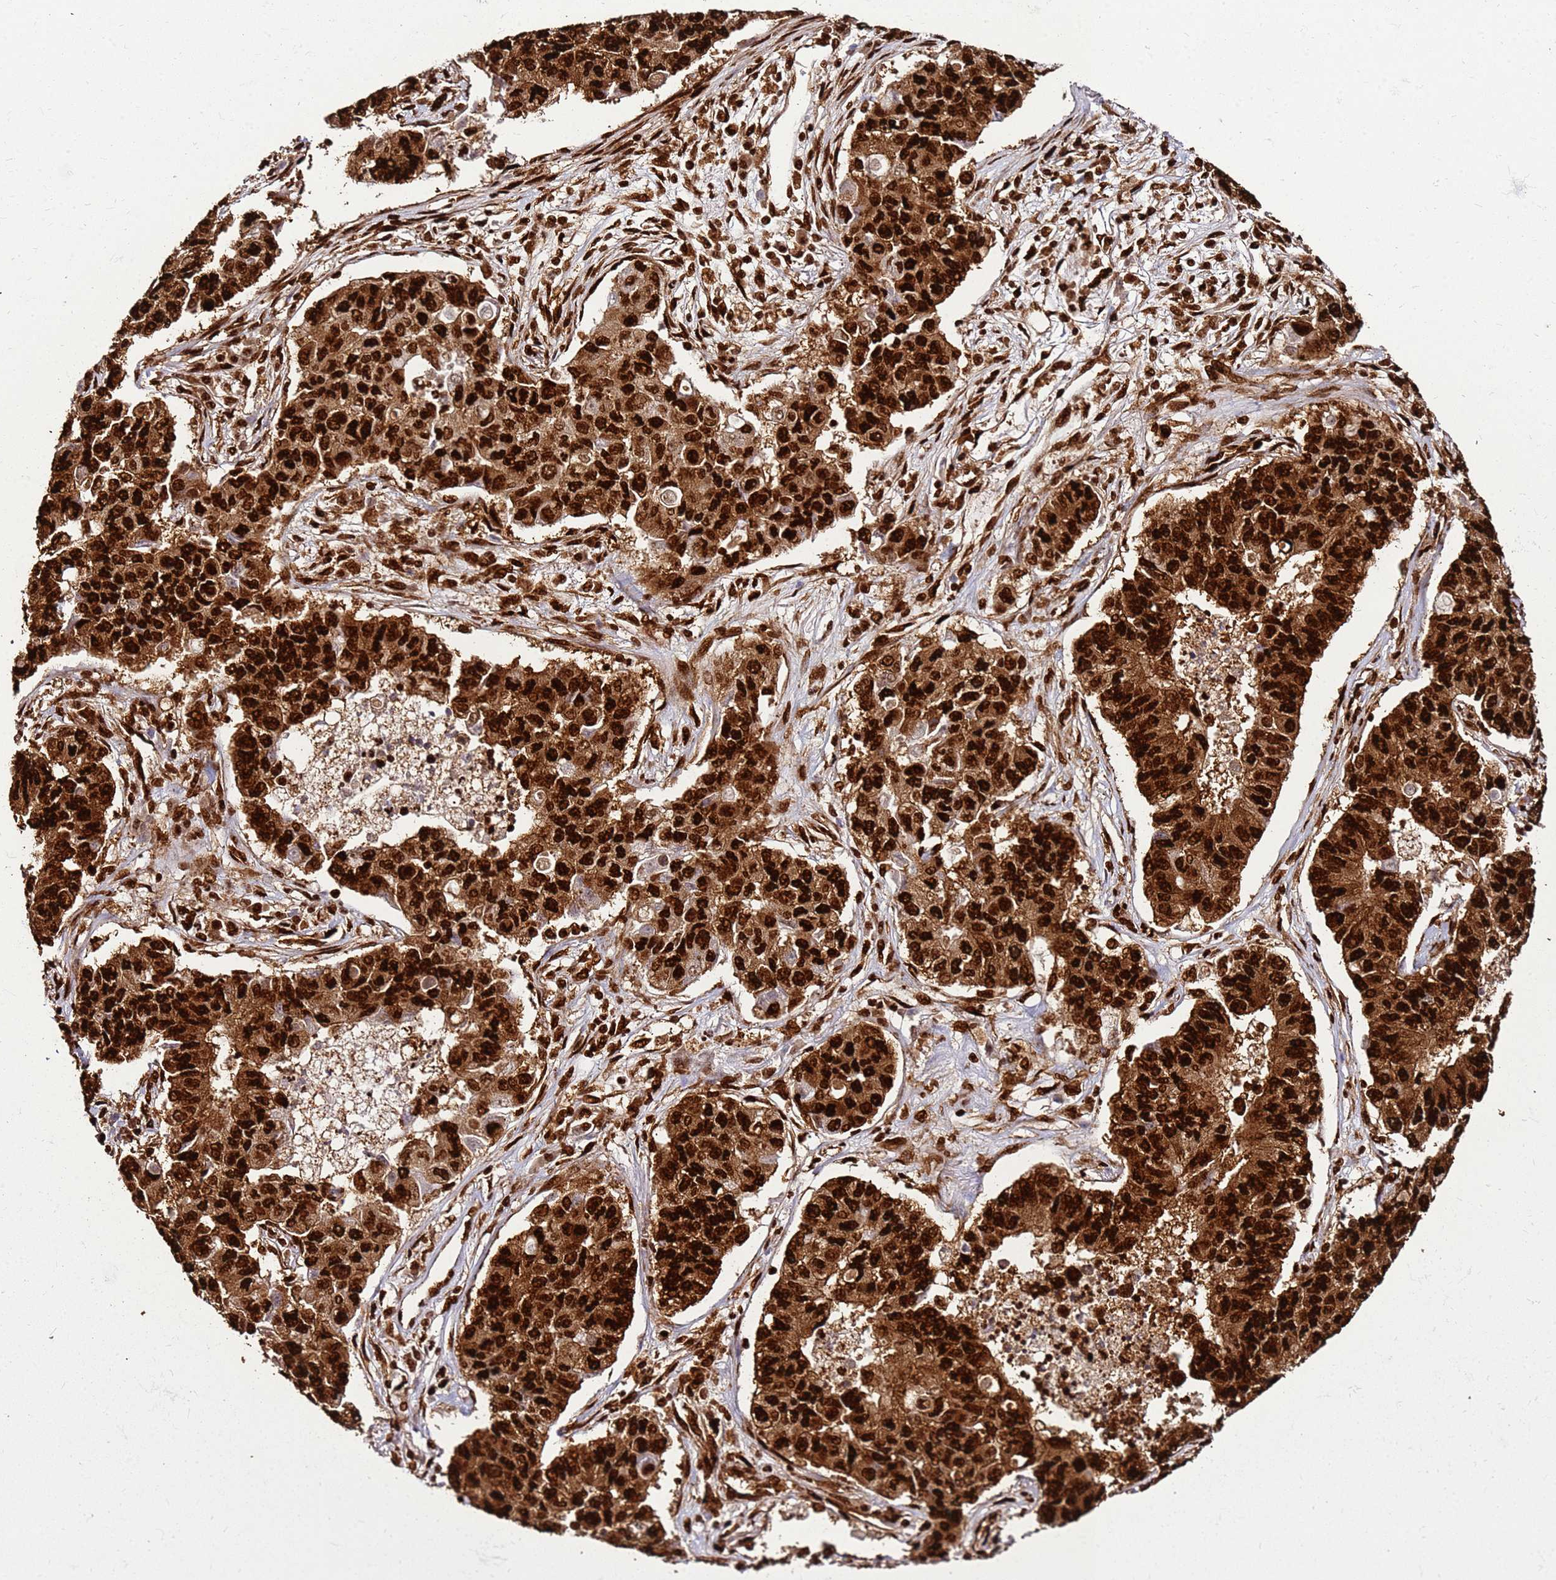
{"staining": {"intensity": "strong", "quantity": ">75%", "location": "cytoplasmic/membranous,nuclear"}, "tissue": "lung cancer", "cell_type": "Tumor cells", "image_type": "cancer", "snomed": [{"axis": "morphology", "description": "Squamous cell carcinoma, NOS"}, {"axis": "topography", "description": "Lung"}], "caption": "Protein staining reveals strong cytoplasmic/membranous and nuclear positivity in approximately >75% of tumor cells in lung squamous cell carcinoma. Using DAB (3,3'-diaminobenzidine) (brown) and hematoxylin (blue) stains, captured at high magnification using brightfield microscopy.", "gene": "HNRNPAB", "patient": {"sex": "male", "age": 74}}